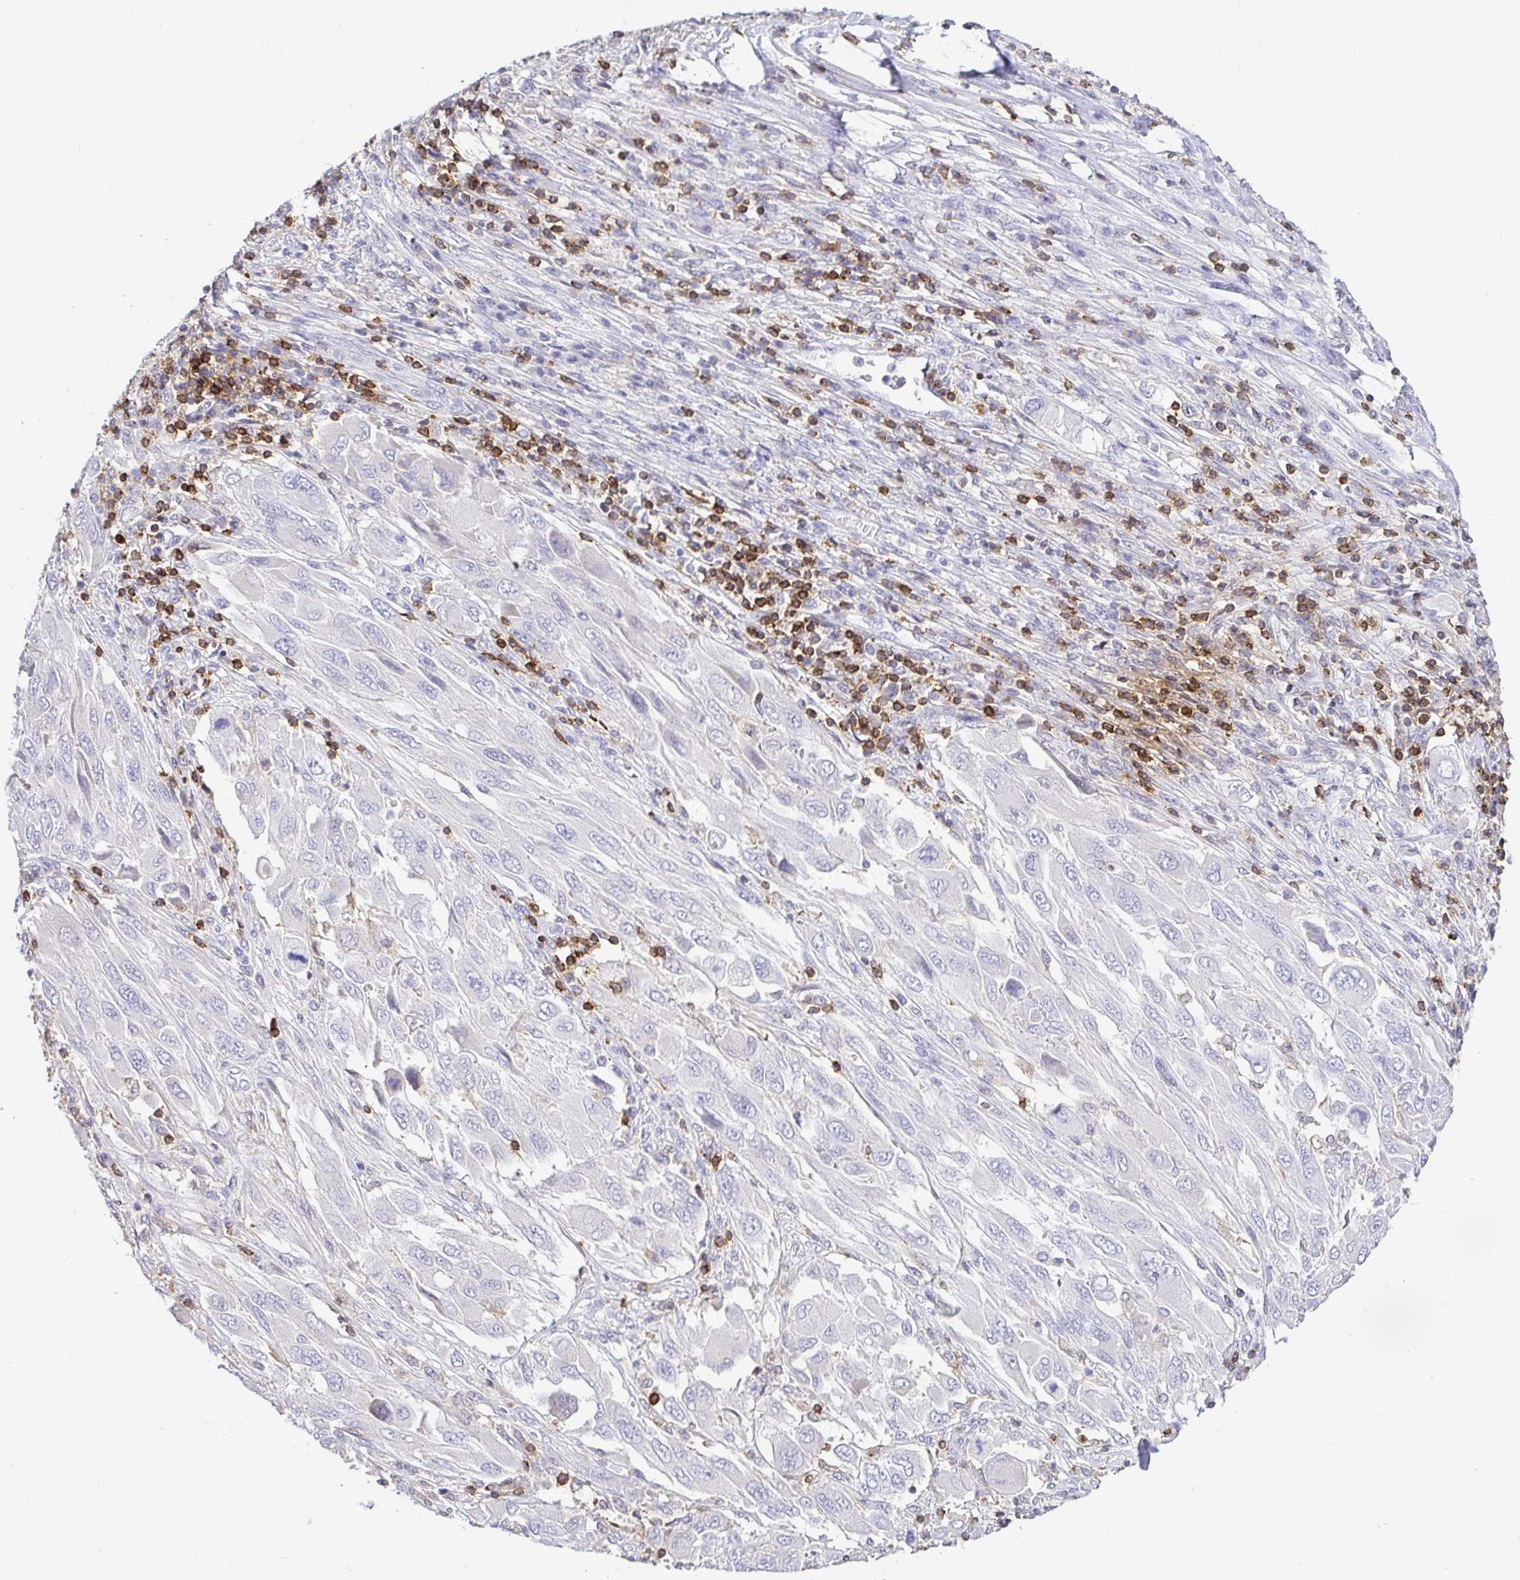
{"staining": {"intensity": "negative", "quantity": "none", "location": "none"}, "tissue": "melanoma", "cell_type": "Tumor cells", "image_type": "cancer", "snomed": [{"axis": "morphology", "description": "Malignant melanoma, NOS"}, {"axis": "topography", "description": "Skin"}], "caption": "DAB immunohistochemical staining of human melanoma demonstrates no significant positivity in tumor cells.", "gene": "SKAP1", "patient": {"sex": "female", "age": 91}}